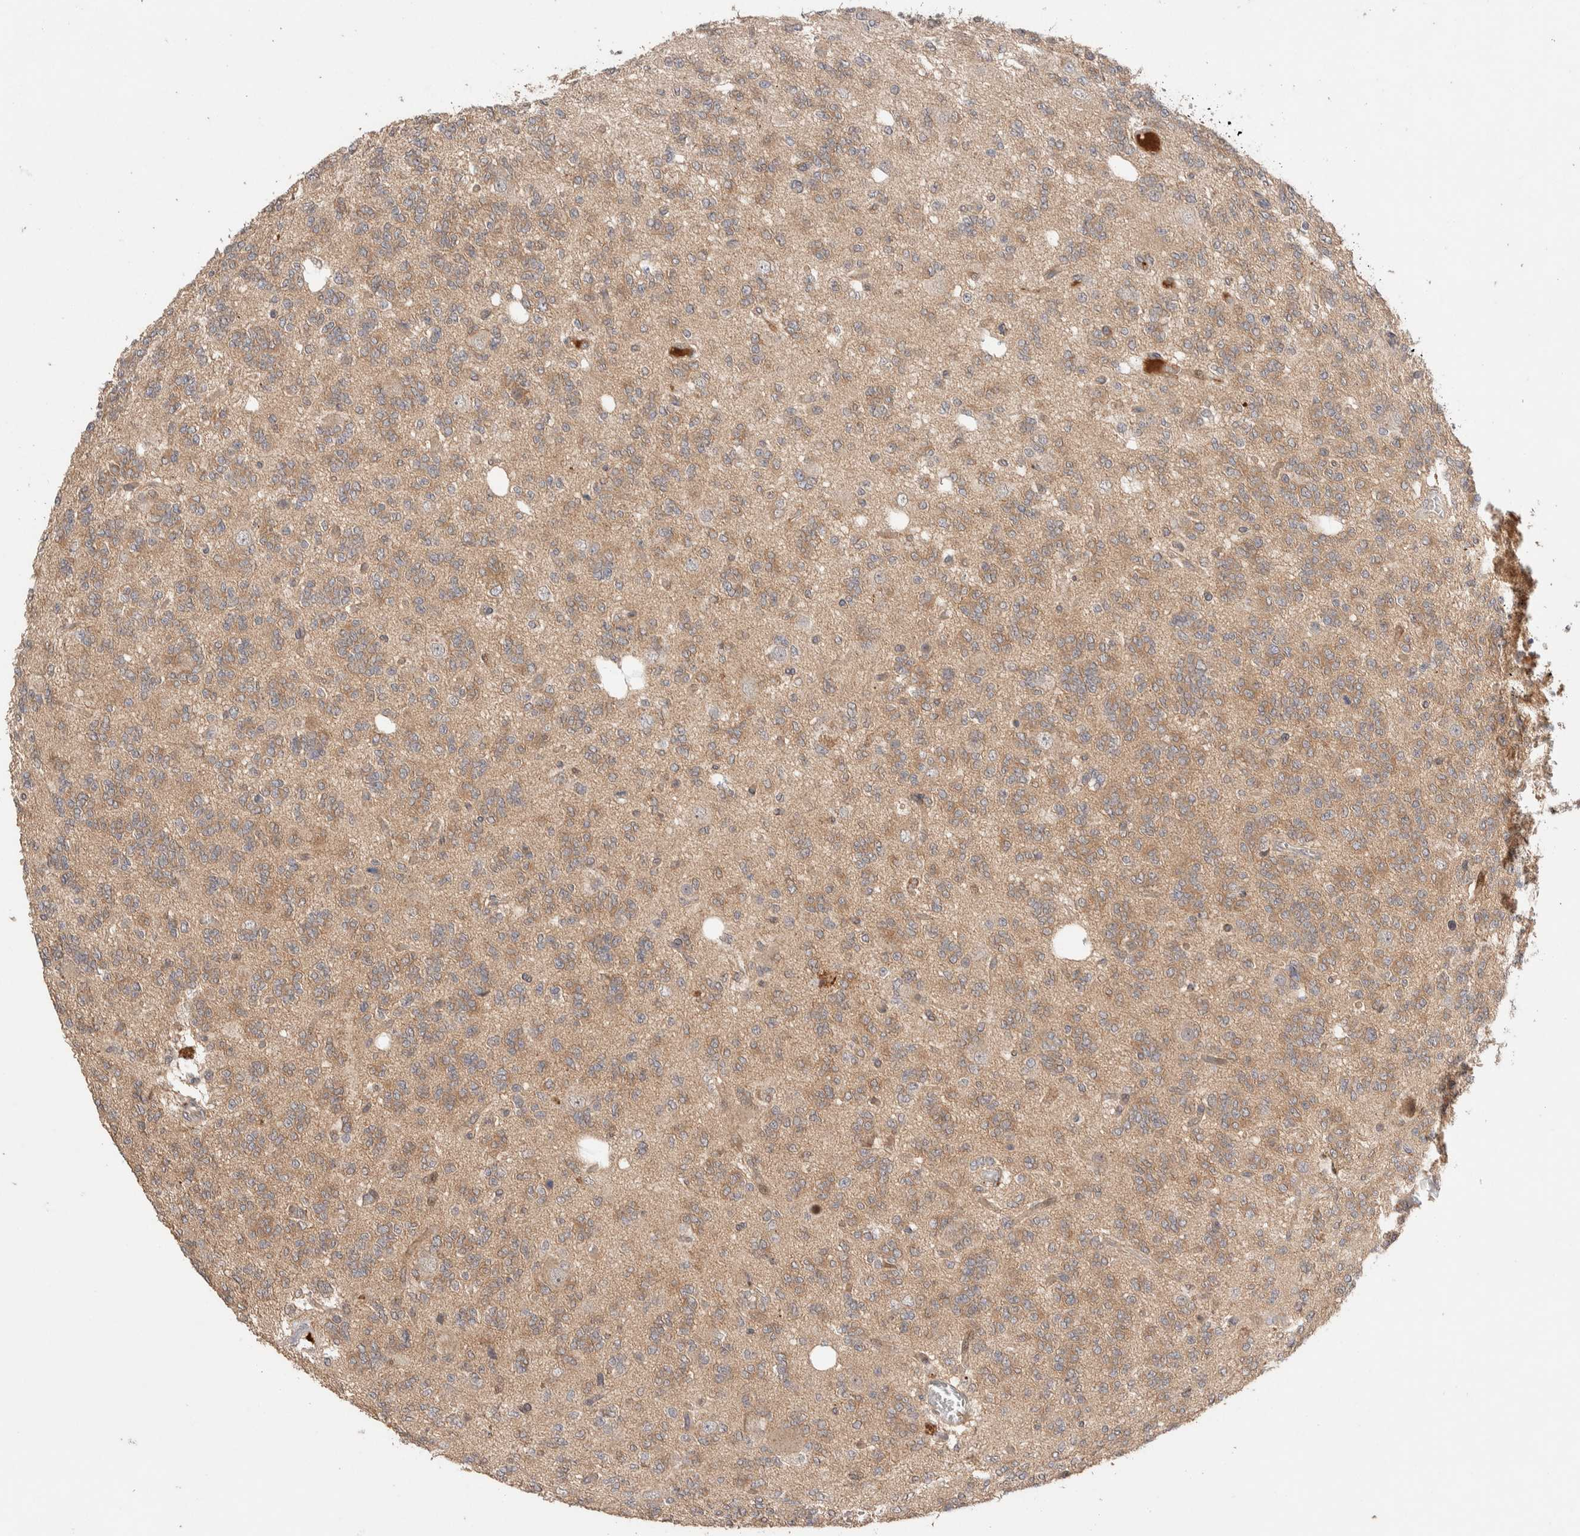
{"staining": {"intensity": "weak", "quantity": ">75%", "location": "cytoplasmic/membranous"}, "tissue": "glioma", "cell_type": "Tumor cells", "image_type": "cancer", "snomed": [{"axis": "morphology", "description": "Glioma, malignant, Low grade"}, {"axis": "topography", "description": "Brain"}], "caption": "This is a photomicrograph of immunohistochemistry staining of malignant low-grade glioma, which shows weak staining in the cytoplasmic/membranous of tumor cells.", "gene": "CASK", "patient": {"sex": "male", "age": 38}}